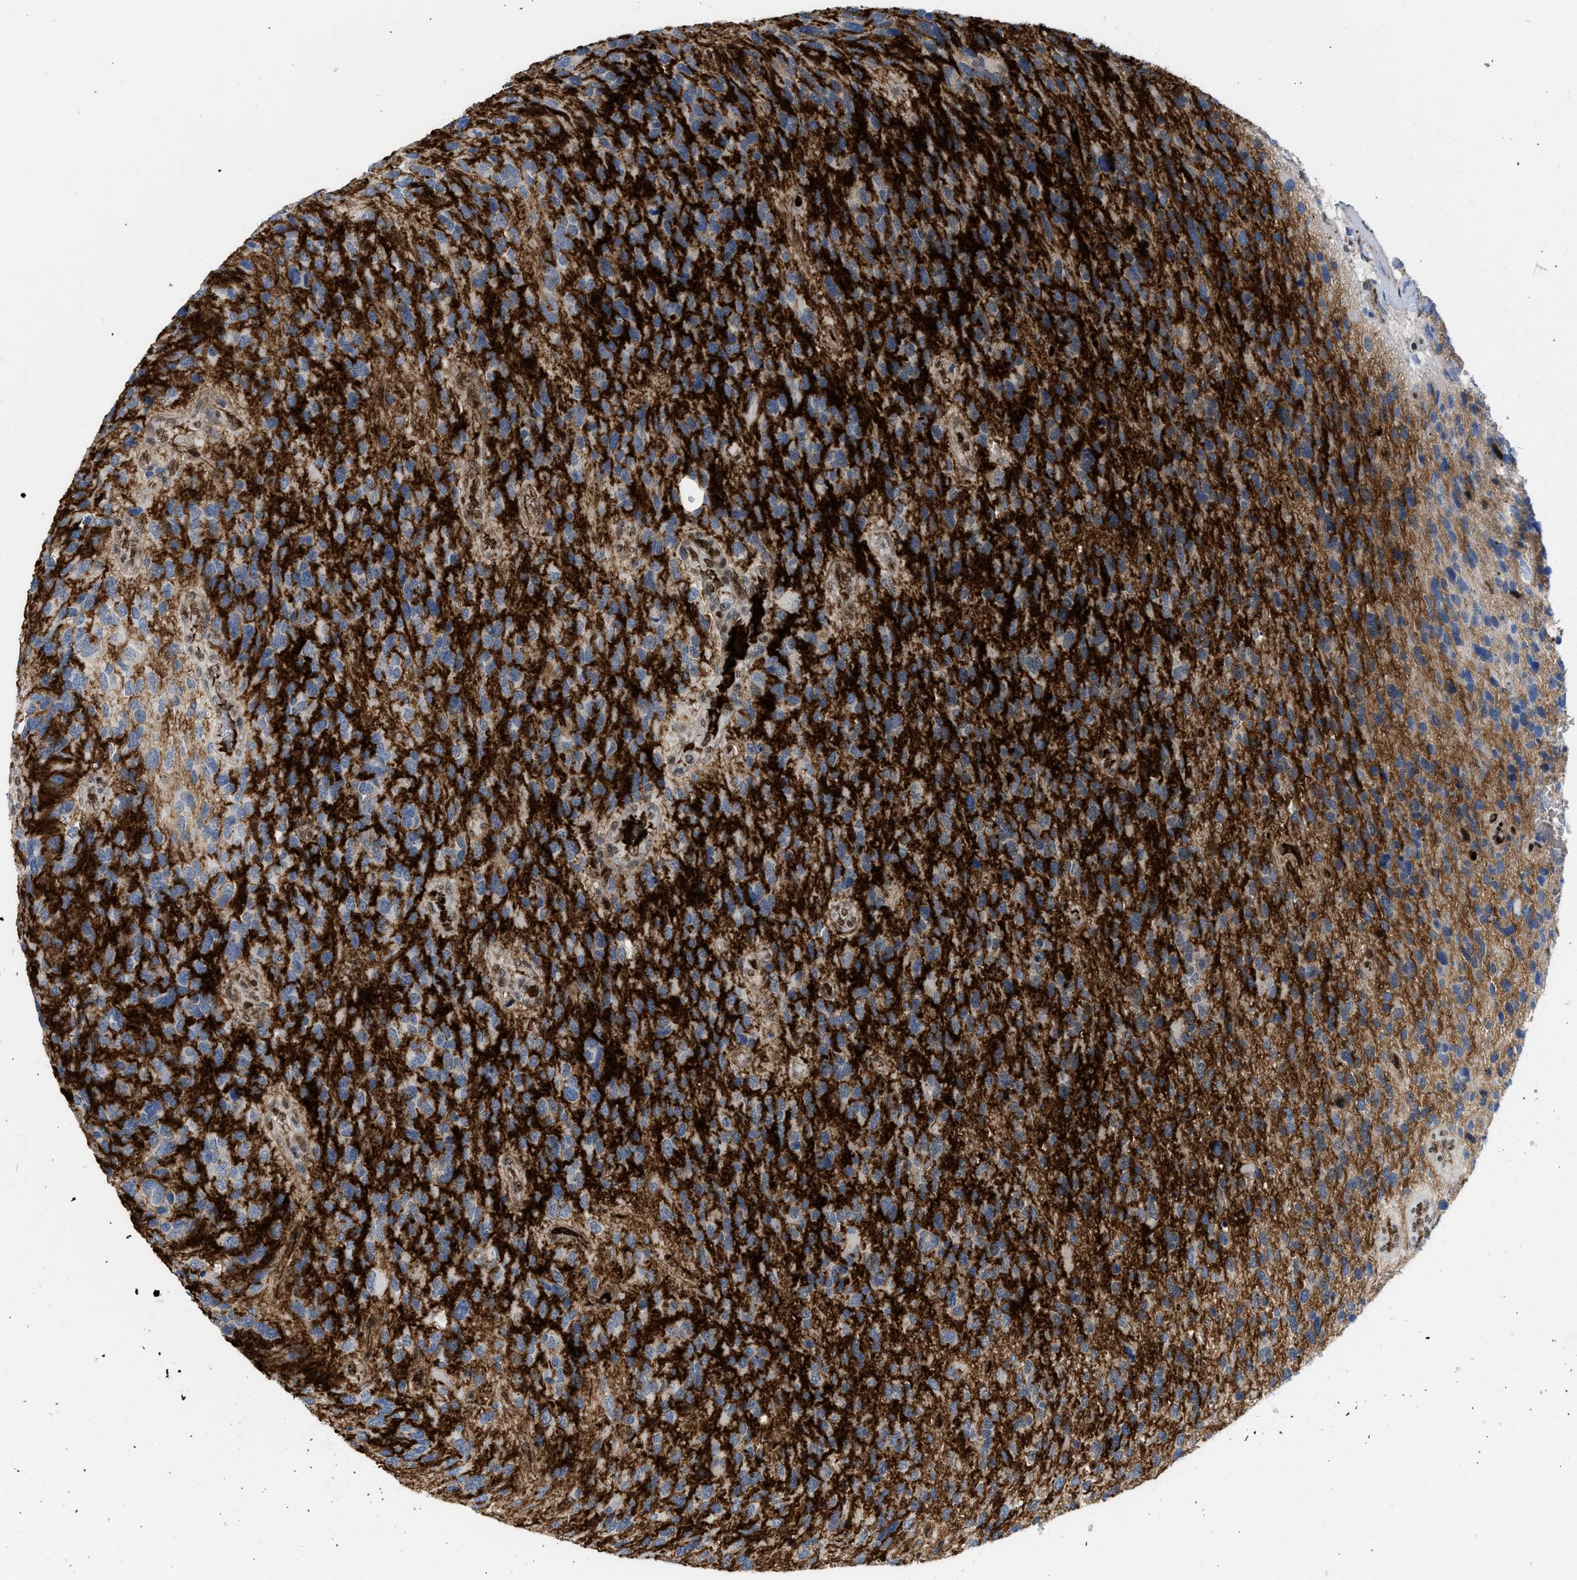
{"staining": {"intensity": "negative", "quantity": "none", "location": "none"}, "tissue": "glioma", "cell_type": "Tumor cells", "image_type": "cancer", "snomed": [{"axis": "morphology", "description": "Glioma, malignant, High grade"}, {"axis": "topography", "description": "Brain"}], "caption": "Glioma was stained to show a protein in brown. There is no significant positivity in tumor cells.", "gene": "LEF1", "patient": {"sex": "female", "age": 58}}